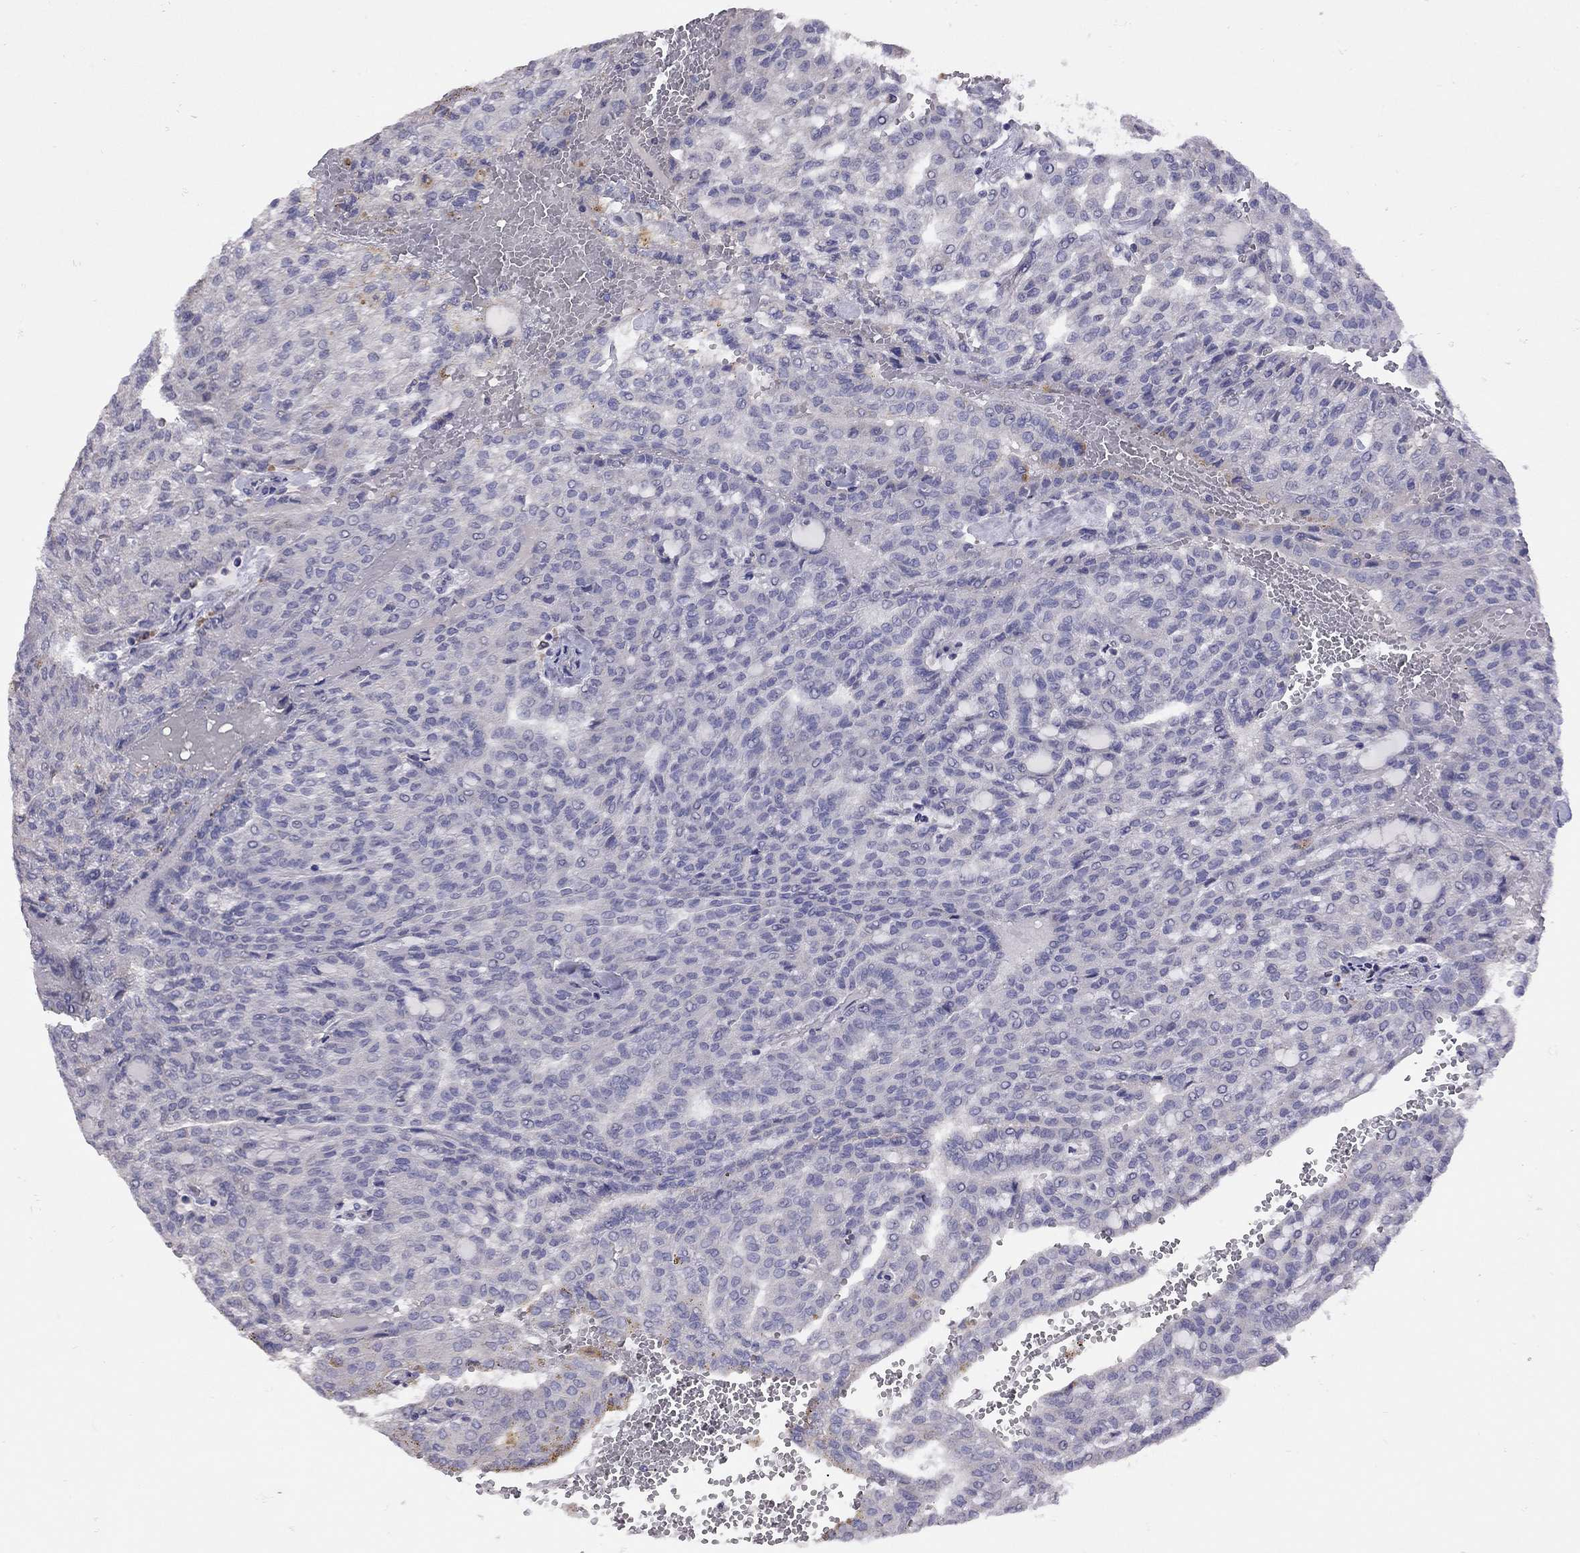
{"staining": {"intensity": "negative", "quantity": "none", "location": "none"}, "tissue": "renal cancer", "cell_type": "Tumor cells", "image_type": "cancer", "snomed": [{"axis": "morphology", "description": "Adenocarcinoma, NOS"}, {"axis": "topography", "description": "Kidney"}], "caption": "Immunohistochemistry (IHC) of renal cancer shows no staining in tumor cells. Brightfield microscopy of IHC stained with DAB (3,3'-diaminobenzidine) (brown) and hematoxylin (blue), captured at high magnification.", "gene": "RTP5", "patient": {"sex": "male", "age": 63}}